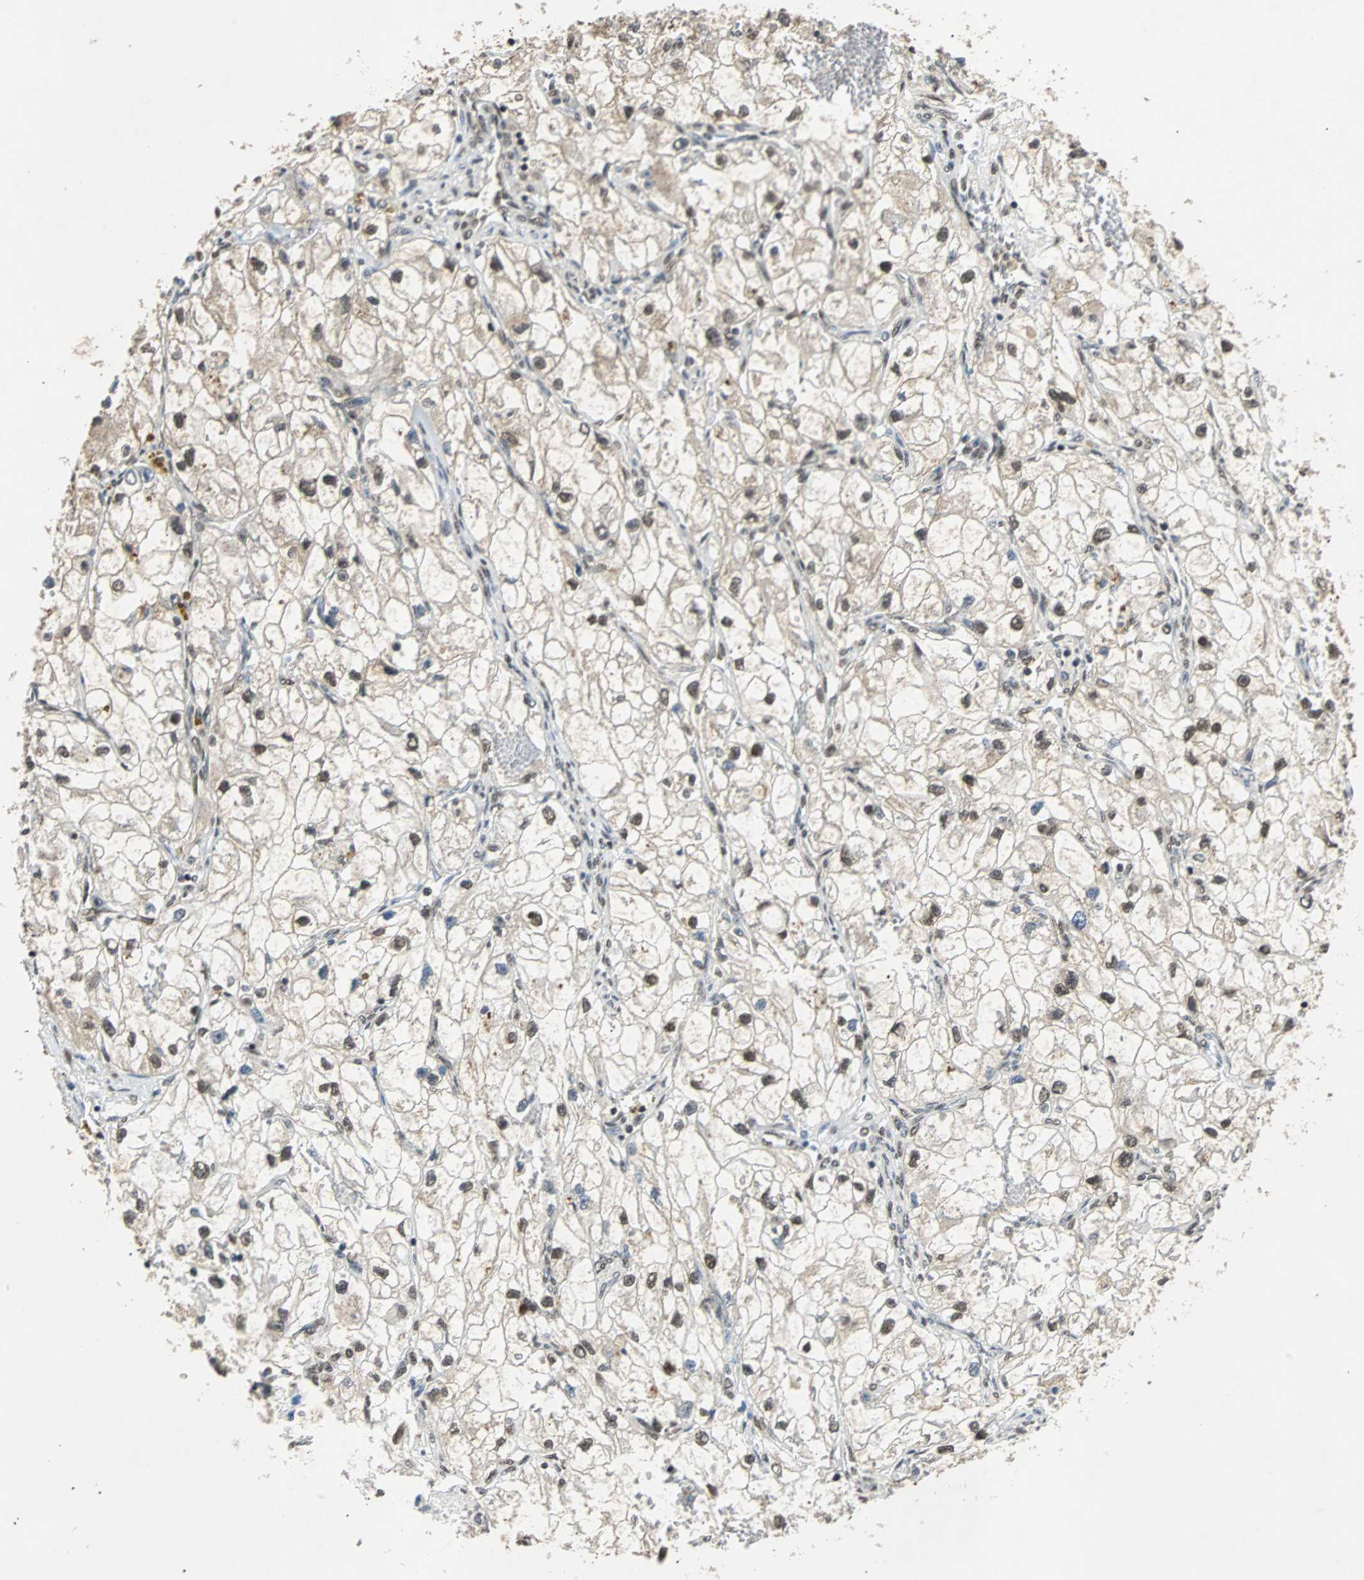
{"staining": {"intensity": "weak", "quantity": "25%-75%", "location": "nuclear"}, "tissue": "renal cancer", "cell_type": "Tumor cells", "image_type": "cancer", "snomed": [{"axis": "morphology", "description": "Adenocarcinoma, NOS"}, {"axis": "topography", "description": "Kidney"}], "caption": "Protein staining of renal cancer (adenocarcinoma) tissue exhibits weak nuclear staining in about 25%-75% of tumor cells. (DAB (3,3'-diaminobenzidine) IHC, brown staining for protein, blue staining for nuclei).", "gene": "PHC1", "patient": {"sex": "female", "age": 70}}